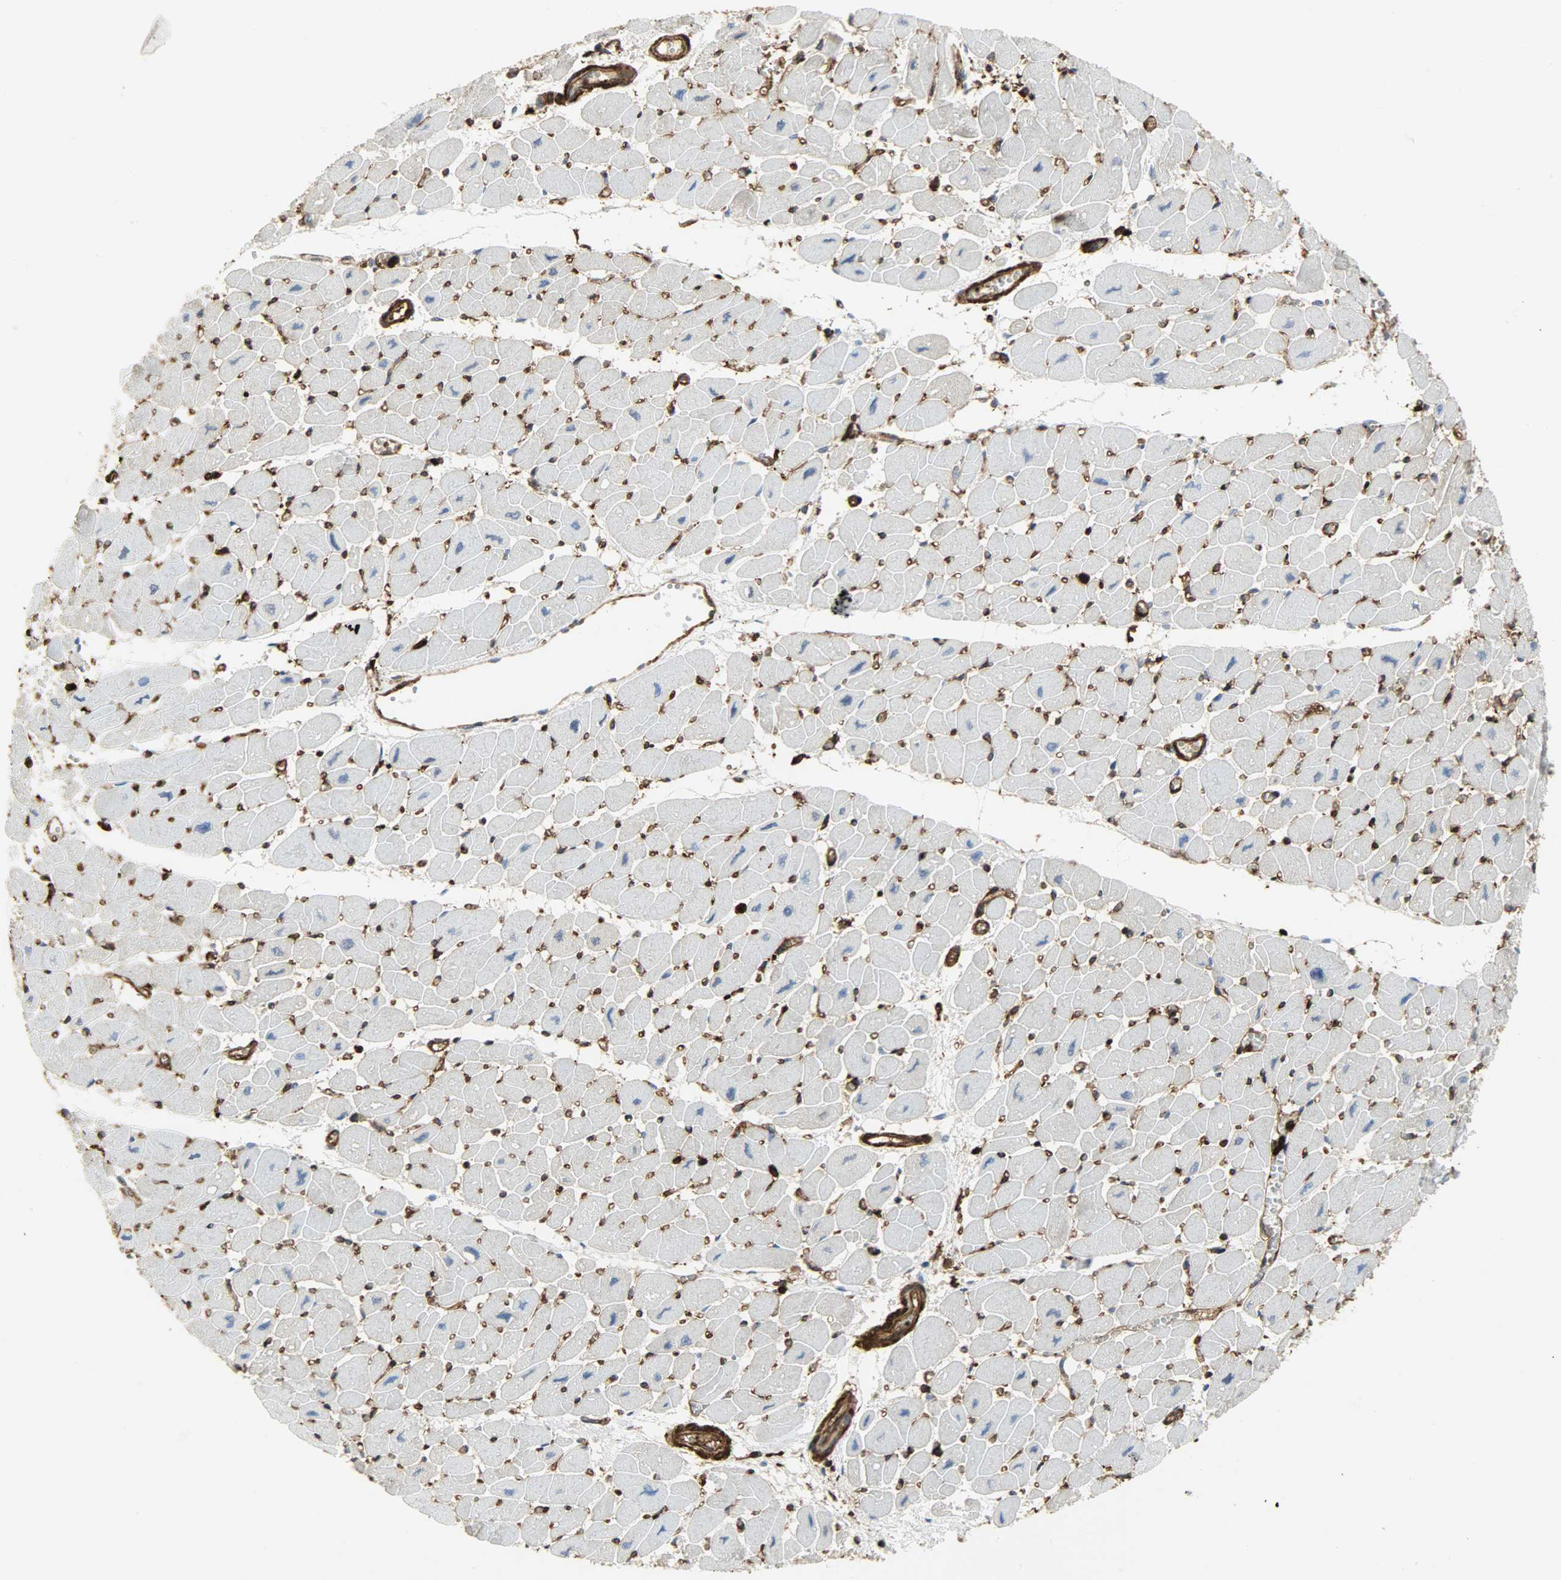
{"staining": {"intensity": "negative", "quantity": "none", "location": "none"}, "tissue": "heart muscle", "cell_type": "Cardiomyocytes", "image_type": "normal", "snomed": [{"axis": "morphology", "description": "Normal tissue, NOS"}, {"axis": "topography", "description": "Heart"}], "caption": "A histopathology image of human heart muscle is negative for staining in cardiomyocytes. Brightfield microscopy of immunohistochemistry (IHC) stained with DAB (3,3'-diaminobenzidine) (brown) and hematoxylin (blue), captured at high magnification.", "gene": "VASP", "patient": {"sex": "female", "age": 54}}